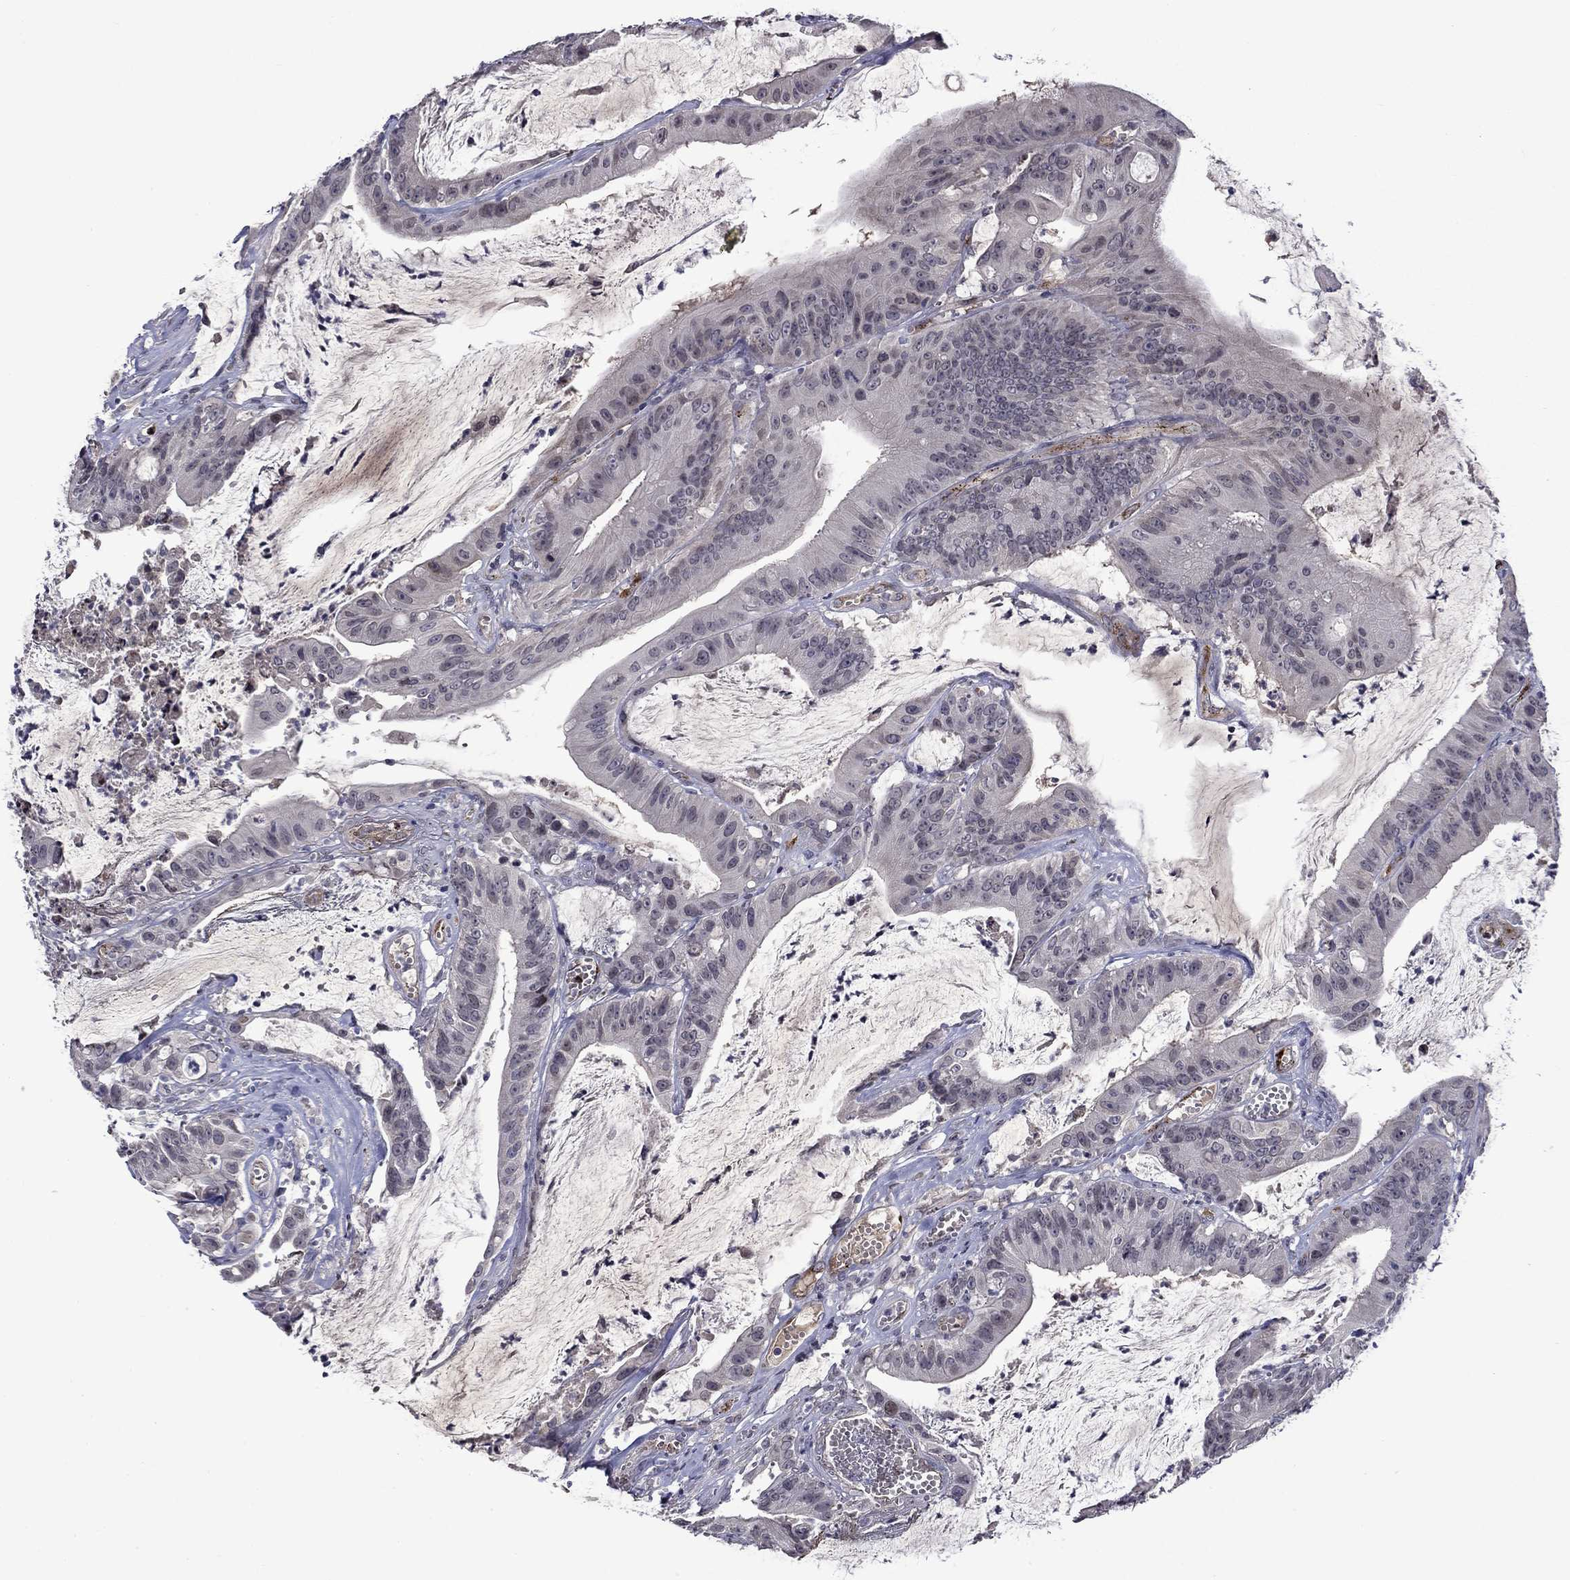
{"staining": {"intensity": "negative", "quantity": "none", "location": "none"}, "tissue": "colorectal cancer", "cell_type": "Tumor cells", "image_type": "cancer", "snomed": [{"axis": "morphology", "description": "Adenocarcinoma, NOS"}, {"axis": "topography", "description": "Colon"}], "caption": "Immunohistochemistry of human adenocarcinoma (colorectal) displays no expression in tumor cells.", "gene": "SLITRK1", "patient": {"sex": "female", "age": 69}}